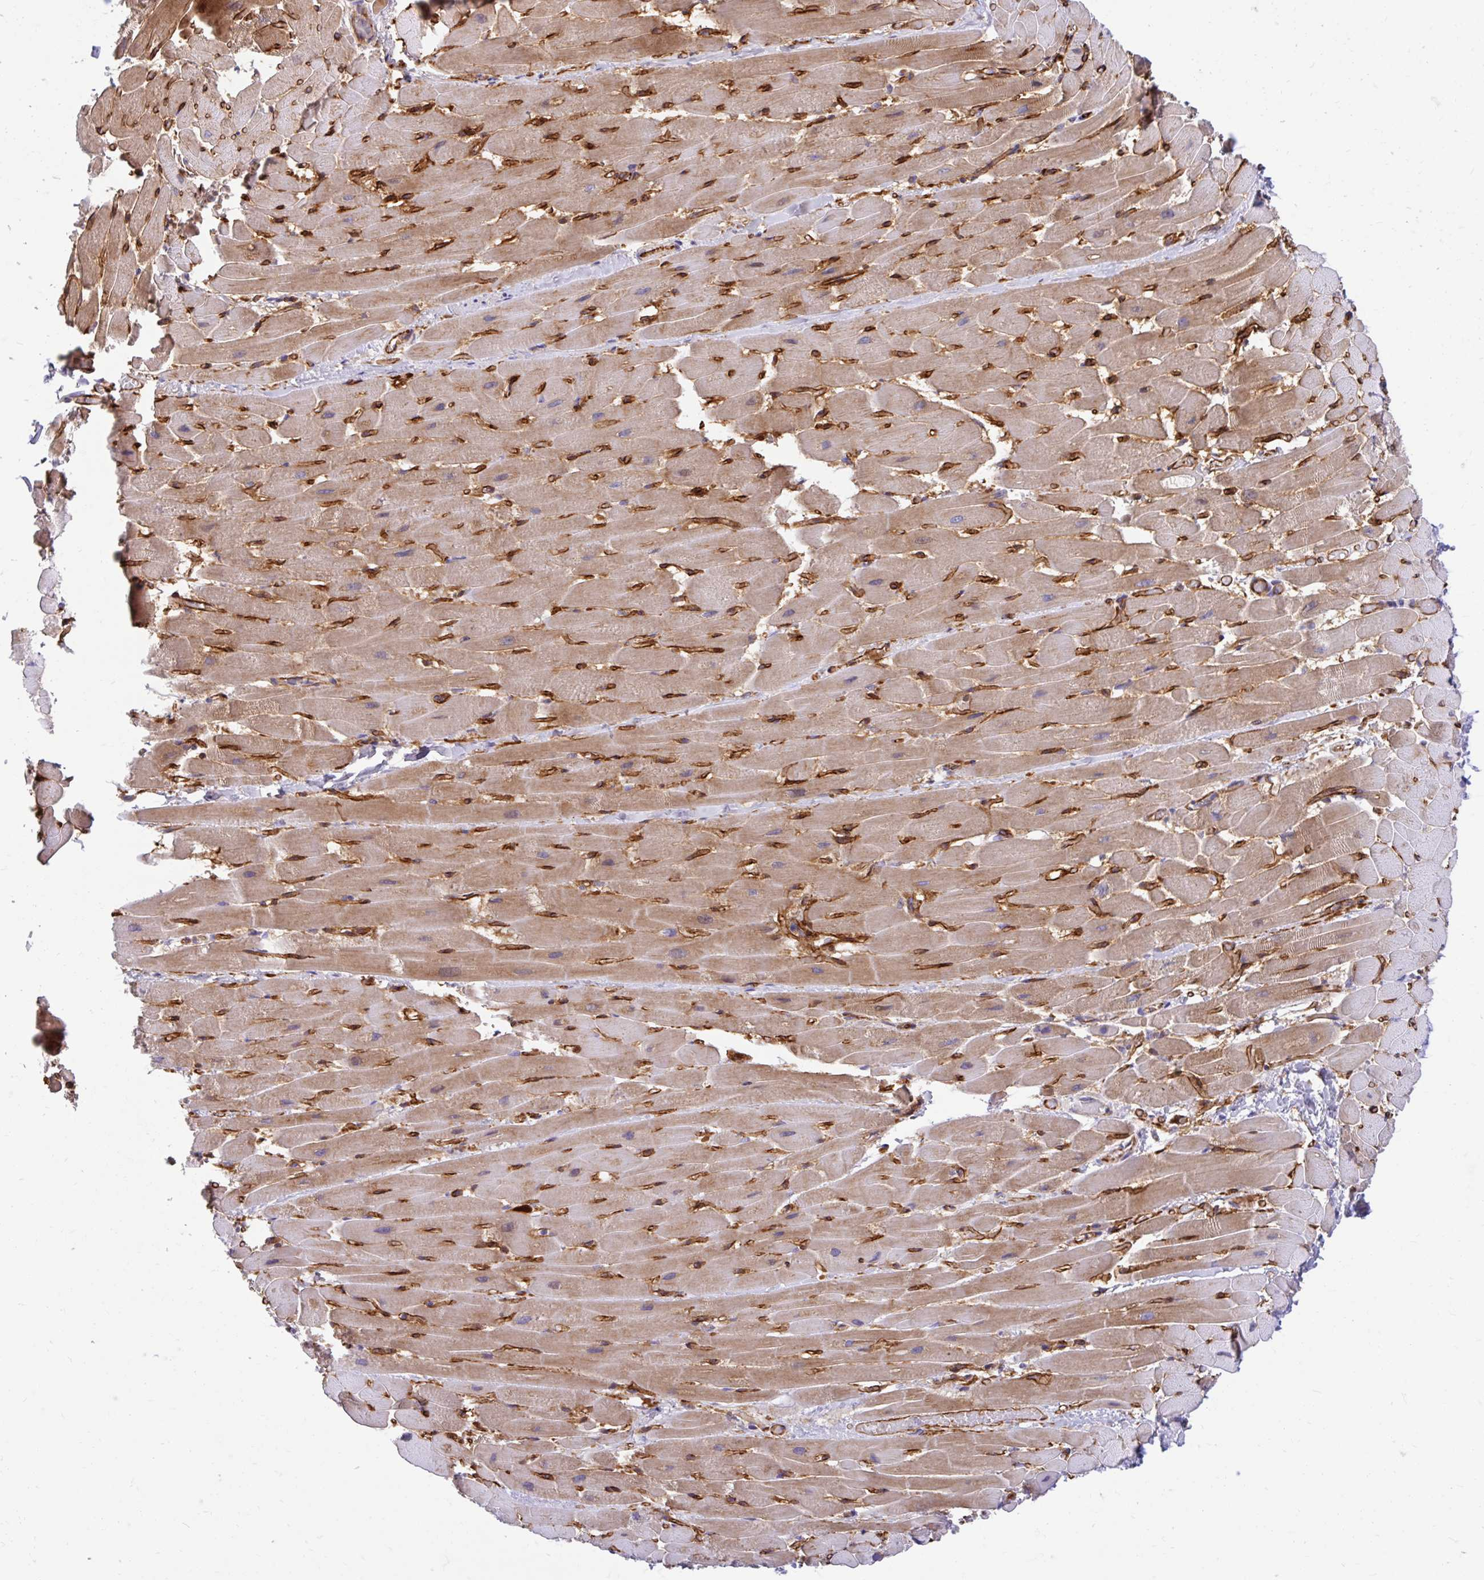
{"staining": {"intensity": "moderate", "quantity": ">75%", "location": "cytoplasmic/membranous"}, "tissue": "heart muscle", "cell_type": "Cardiomyocytes", "image_type": "normal", "snomed": [{"axis": "morphology", "description": "Normal tissue, NOS"}, {"axis": "topography", "description": "Heart"}], "caption": "Immunohistochemical staining of unremarkable human heart muscle shows medium levels of moderate cytoplasmic/membranous expression in about >75% of cardiomyocytes.", "gene": "ESPNL", "patient": {"sex": "male", "age": 37}}